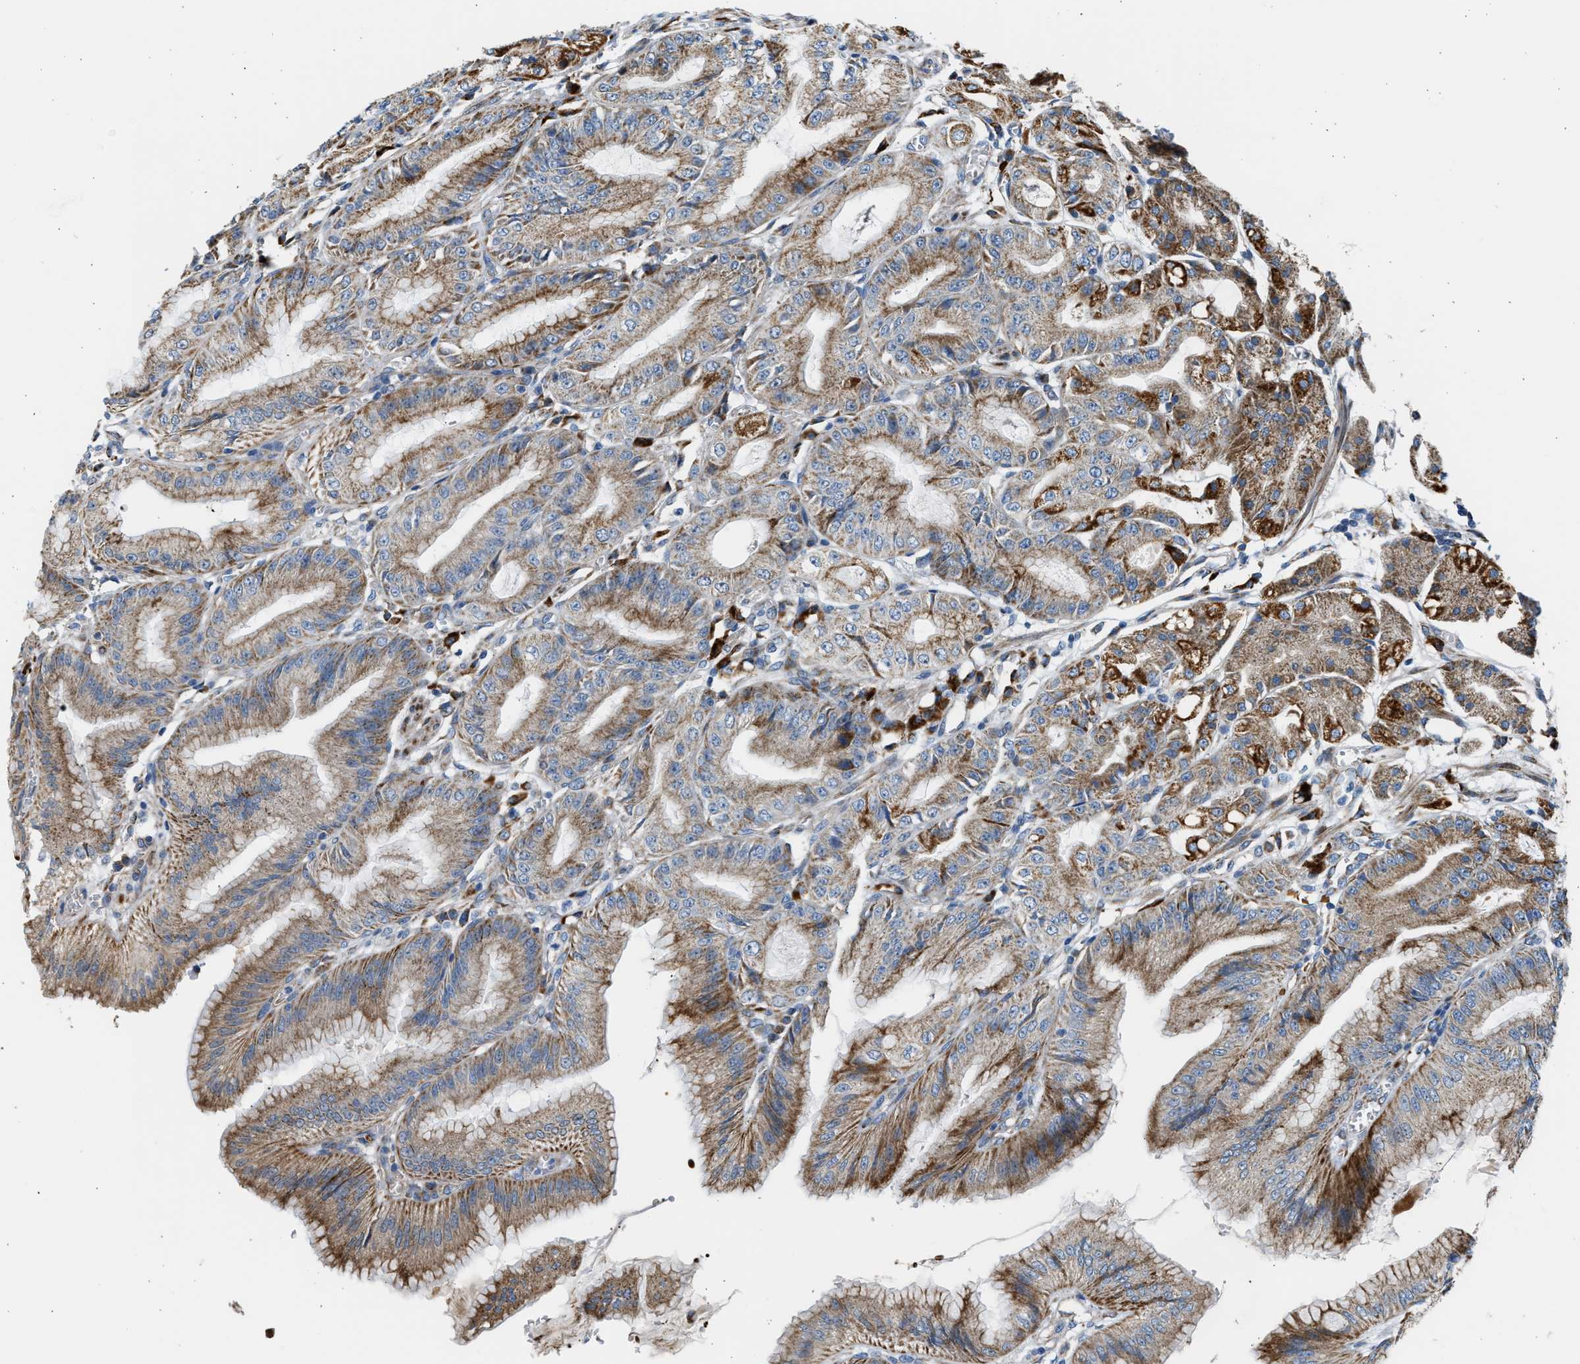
{"staining": {"intensity": "strong", "quantity": "25%-75%", "location": "cytoplasmic/membranous"}, "tissue": "stomach", "cell_type": "Glandular cells", "image_type": "normal", "snomed": [{"axis": "morphology", "description": "Normal tissue, NOS"}, {"axis": "topography", "description": "Stomach, lower"}], "caption": "Immunohistochemical staining of normal stomach exhibits high levels of strong cytoplasmic/membranous staining in about 25%-75% of glandular cells.", "gene": "KCNMB3", "patient": {"sex": "male", "age": 71}}